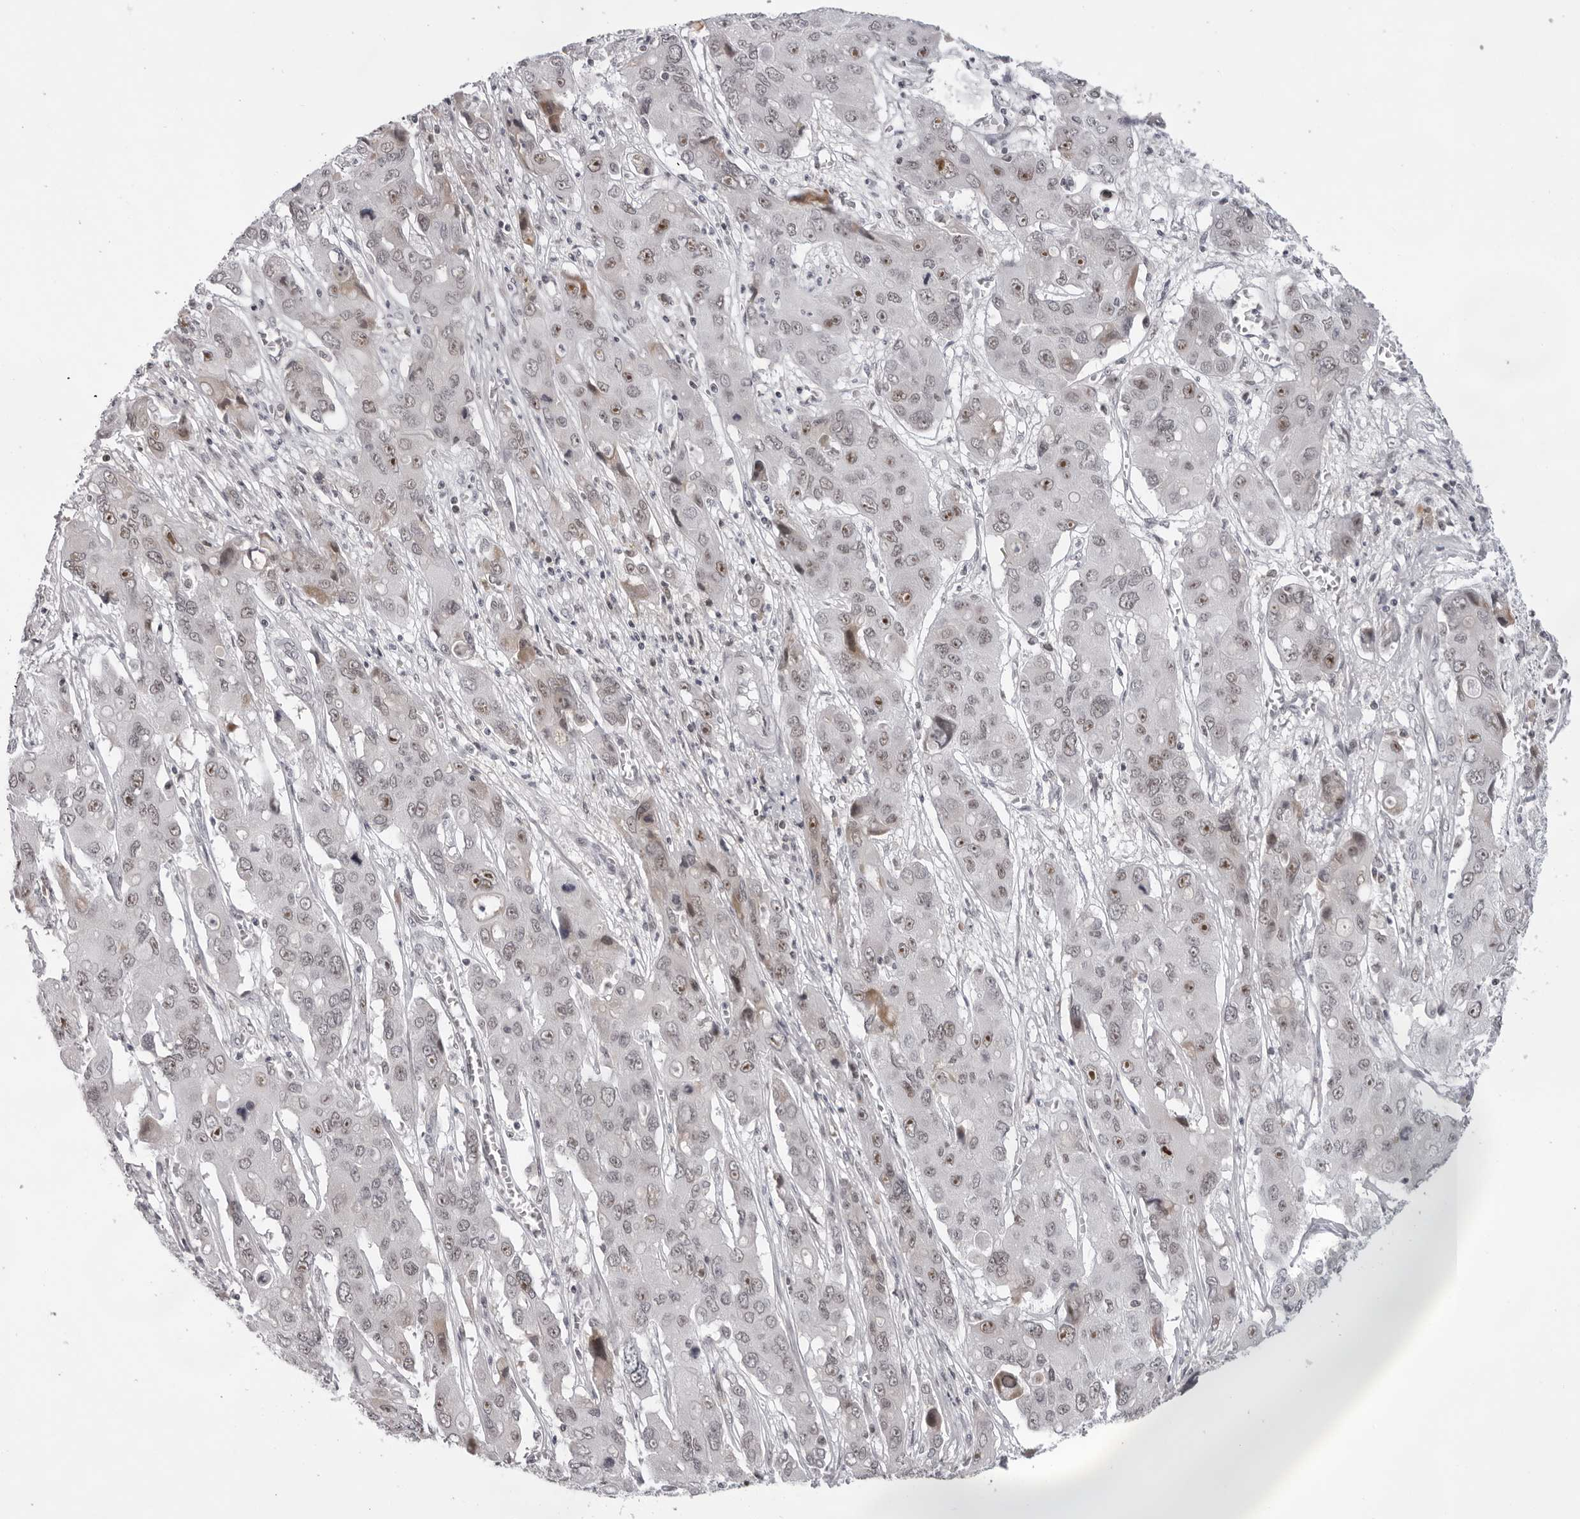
{"staining": {"intensity": "moderate", "quantity": "25%-75%", "location": "nuclear"}, "tissue": "liver cancer", "cell_type": "Tumor cells", "image_type": "cancer", "snomed": [{"axis": "morphology", "description": "Cholangiocarcinoma"}, {"axis": "topography", "description": "Liver"}], "caption": "Tumor cells exhibit medium levels of moderate nuclear expression in about 25%-75% of cells in human cholangiocarcinoma (liver).", "gene": "EXOSC10", "patient": {"sex": "male", "age": 67}}